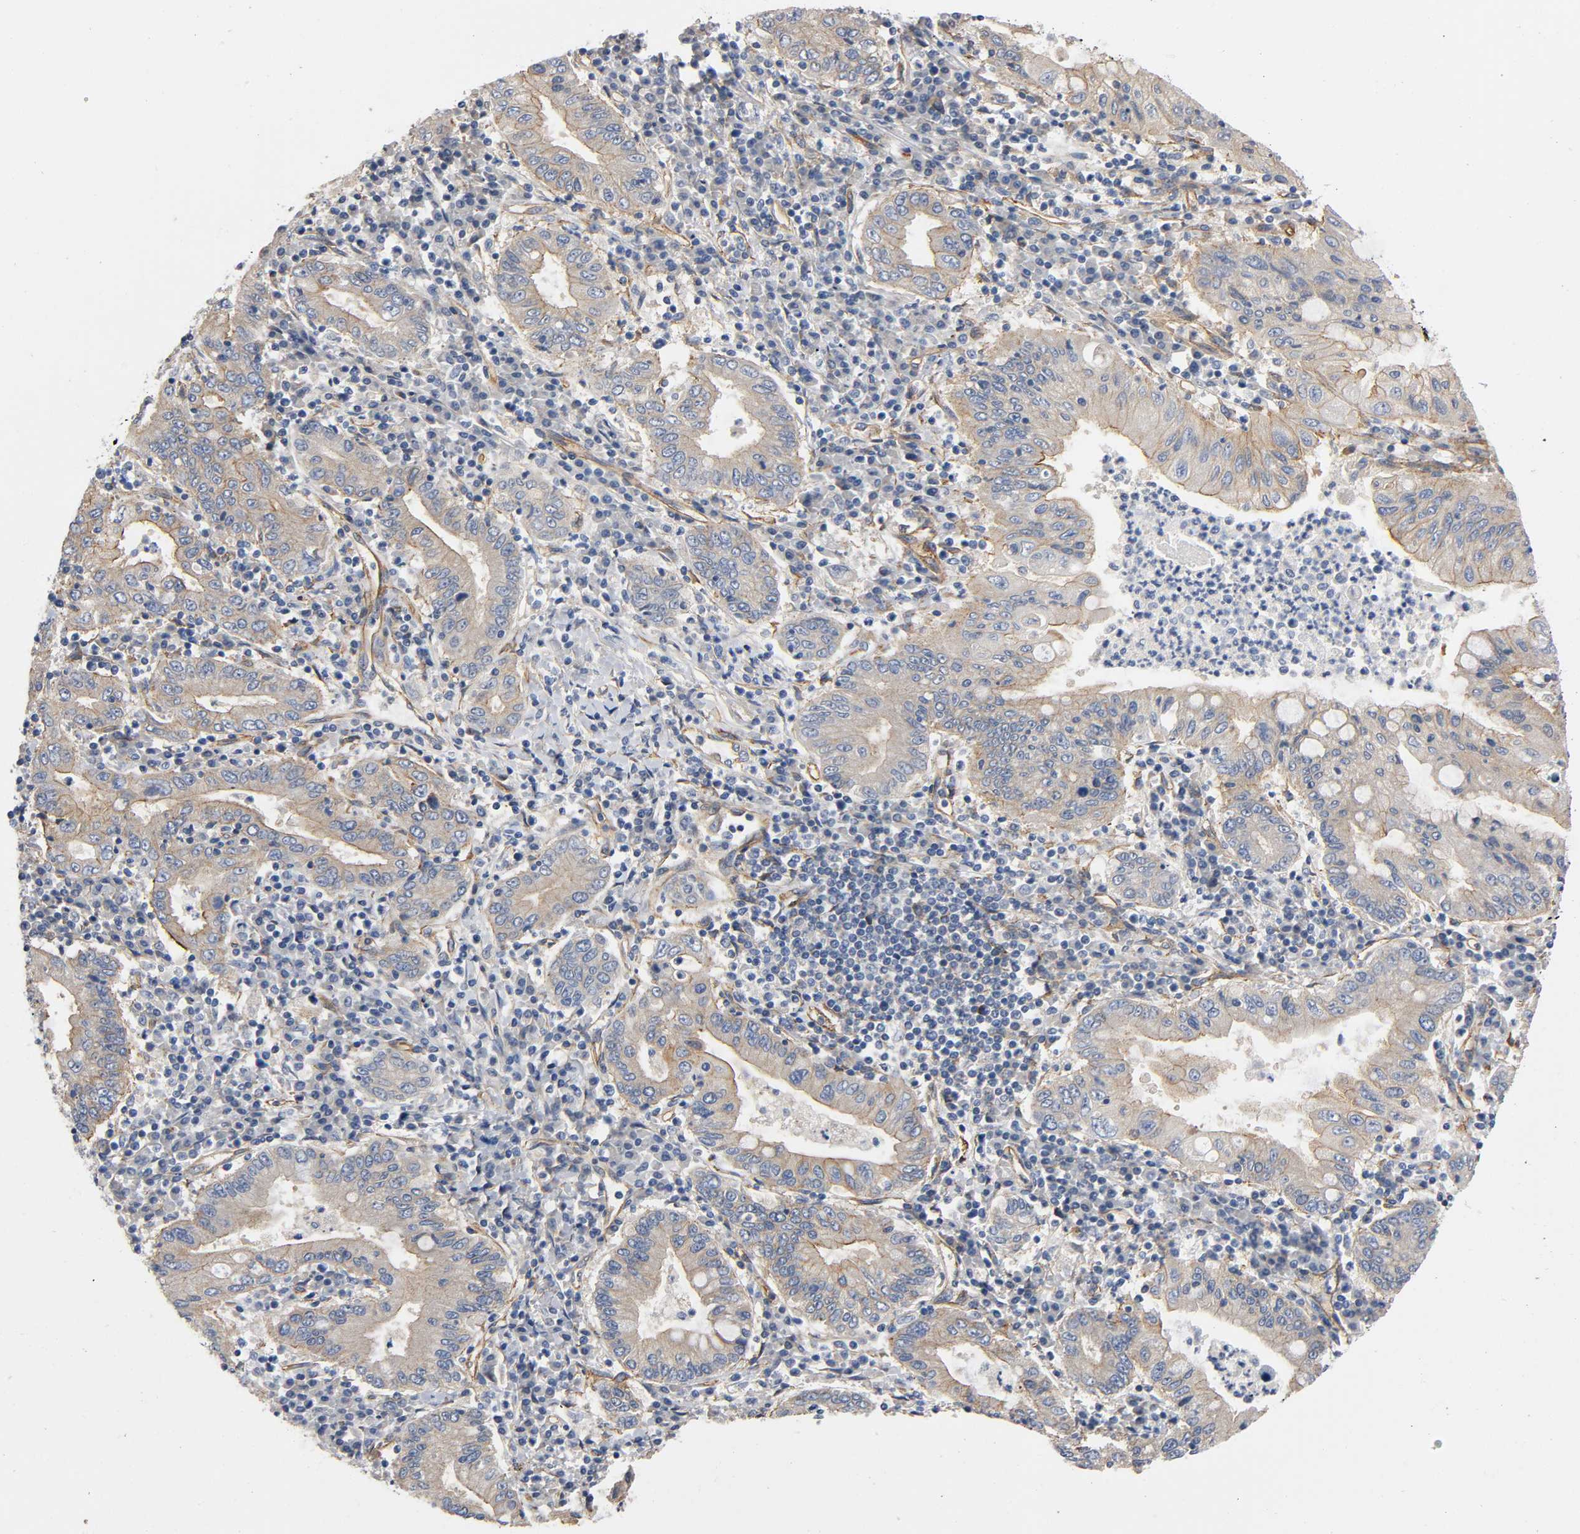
{"staining": {"intensity": "weak", "quantity": "<25%", "location": "cytoplasmic/membranous"}, "tissue": "stomach cancer", "cell_type": "Tumor cells", "image_type": "cancer", "snomed": [{"axis": "morphology", "description": "Normal tissue, NOS"}, {"axis": "morphology", "description": "Adenocarcinoma, NOS"}, {"axis": "topography", "description": "Esophagus"}, {"axis": "topography", "description": "Stomach, upper"}, {"axis": "topography", "description": "Peripheral nerve tissue"}], "caption": "Tumor cells show no significant expression in adenocarcinoma (stomach). The staining was performed using DAB (3,3'-diaminobenzidine) to visualize the protein expression in brown, while the nuclei were stained in blue with hematoxylin (Magnification: 20x).", "gene": "MARS1", "patient": {"sex": "male", "age": 62}}